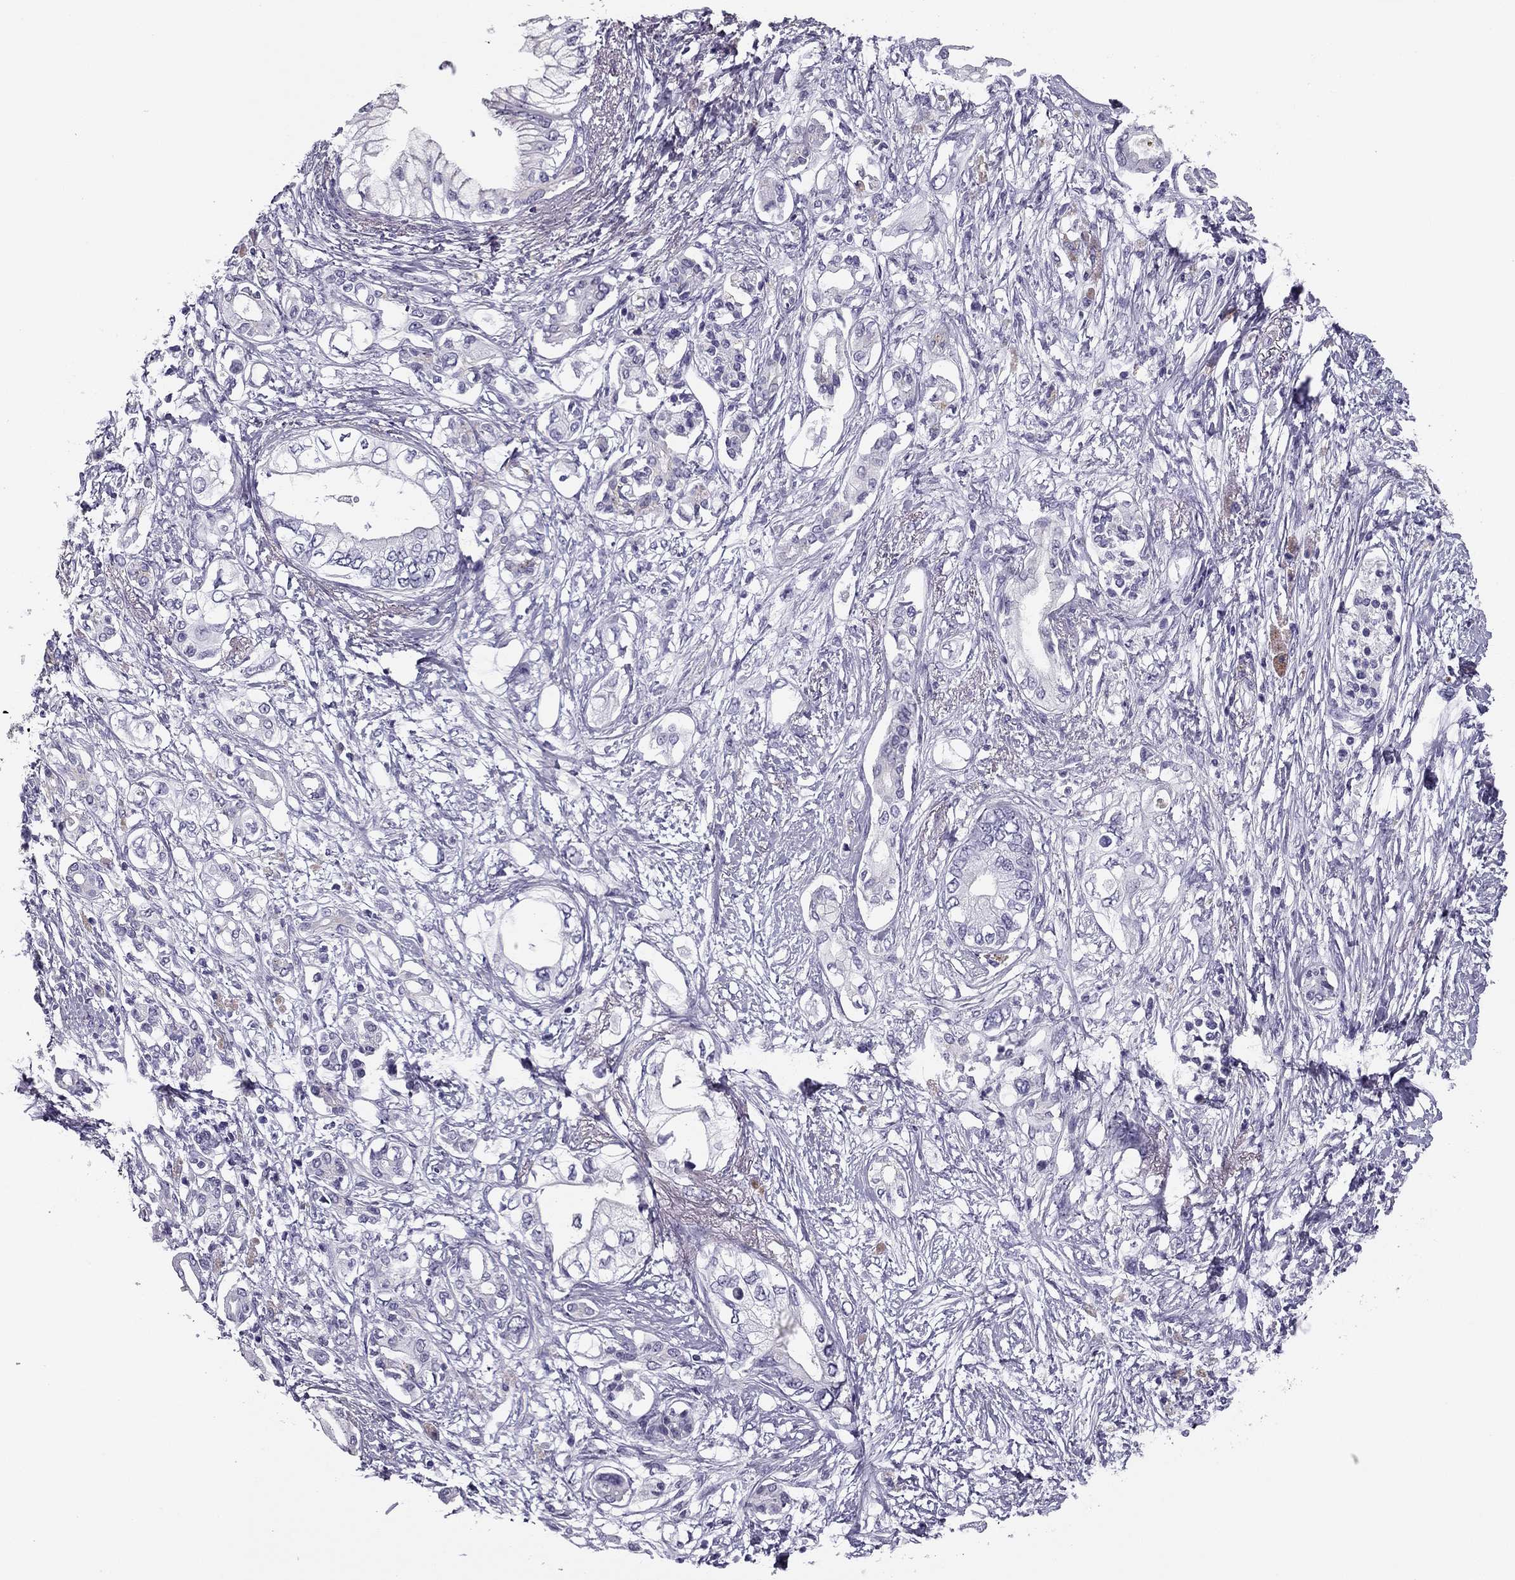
{"staining": {"intensity": "negative", "quantity": "none", "location": "none"}, "tissue": "pancreatic cancer", "cell_type": "Tumor cells", "image_type": "cancer", "snomed": [{"axis": "morphology", "description": "Adenocarcinoma, NOS"}, {"axis": "topography", "description": "Pancreas"}], "caption": "Immunohistochemistry (IHC) photomicrograph of neoplastic tissue: human pancreatic cancer stained with DAB demonstrates no significant protein expression in tumor cells. Nuclei are stained in blue.", "gene": "MC5R", "patient": {"sex": "female", "age": 63}}